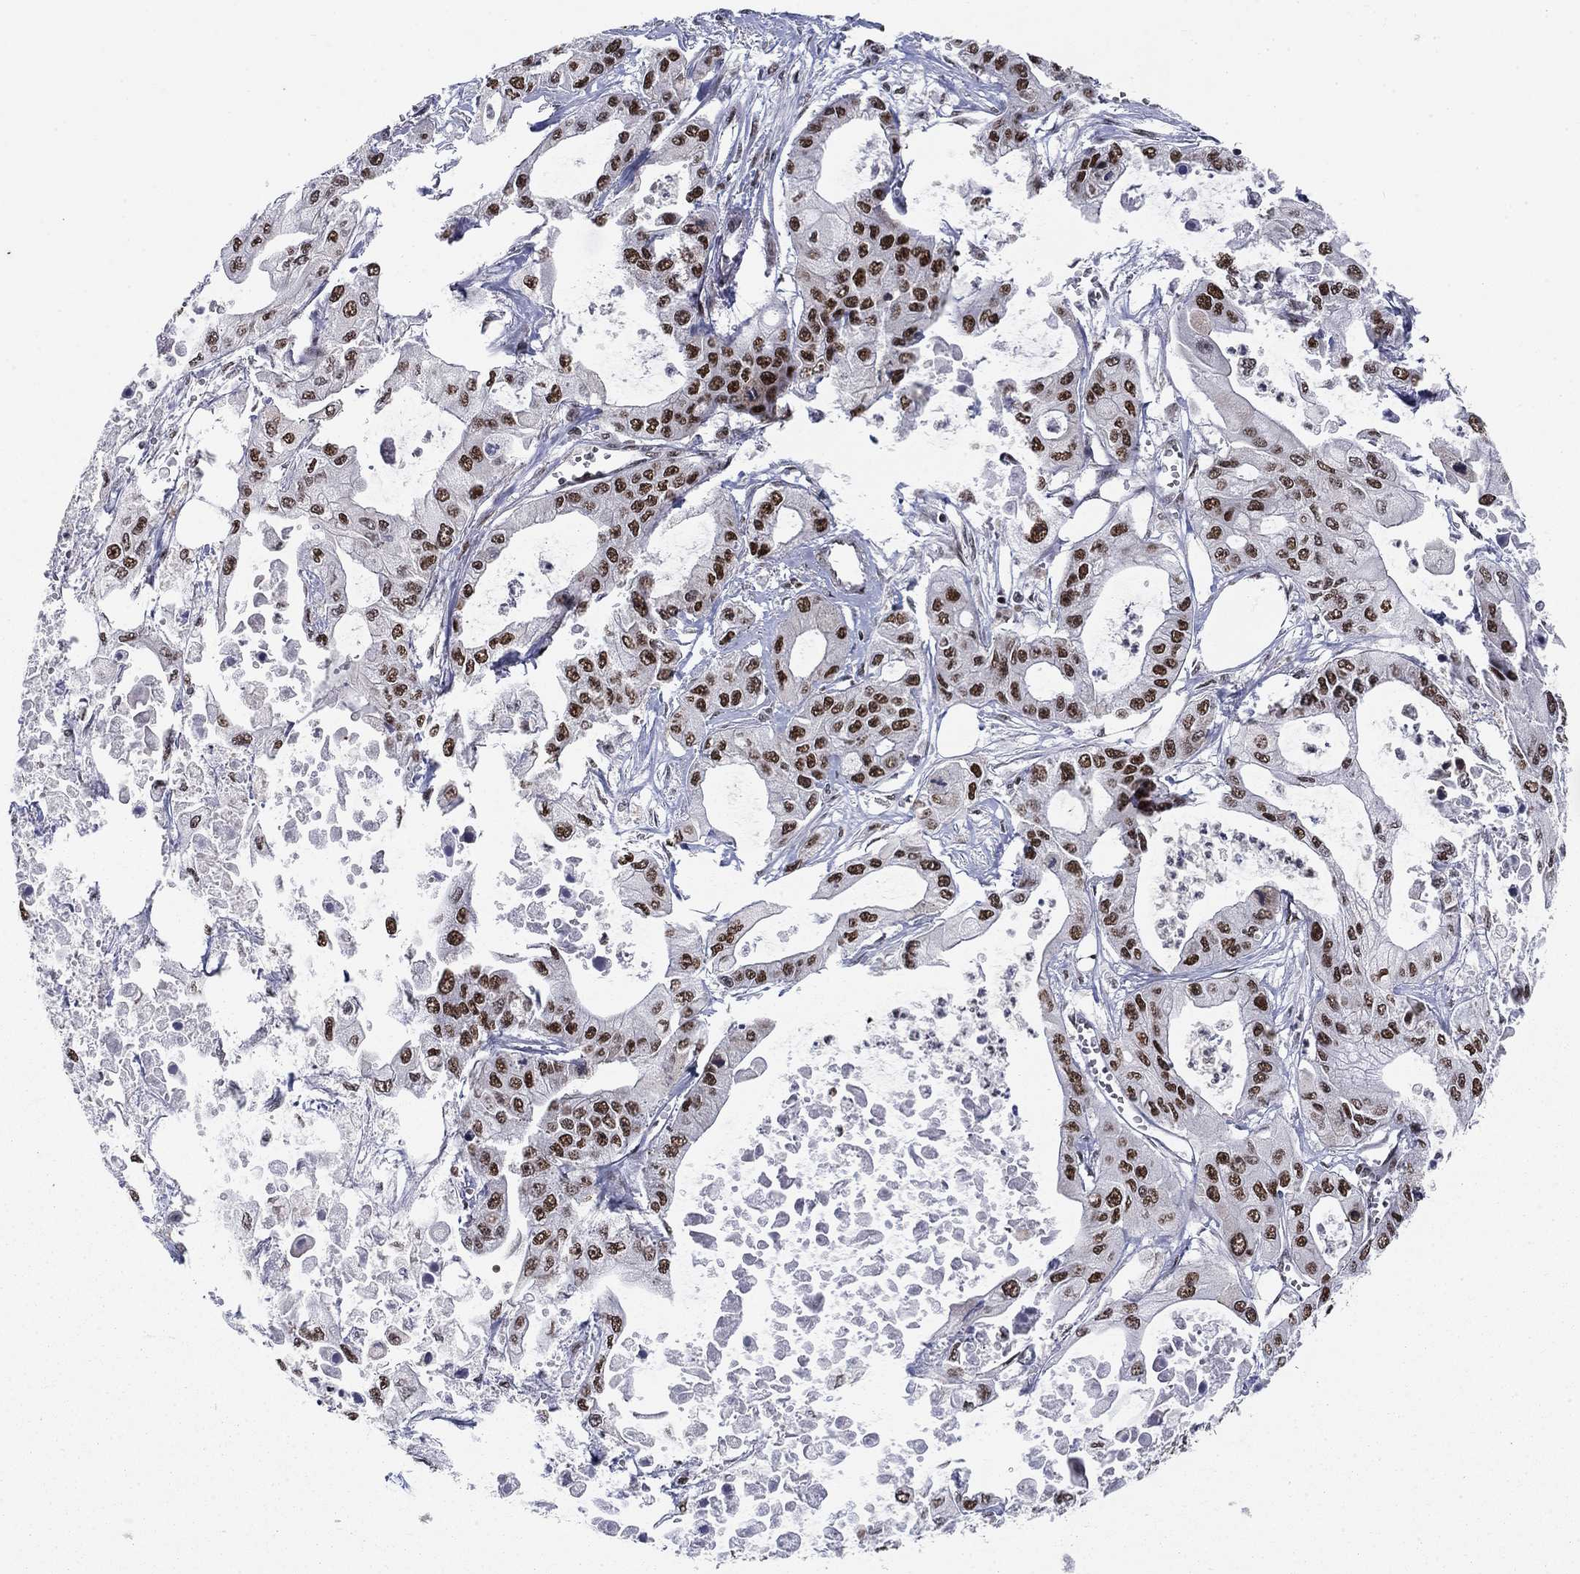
{"staining": {"intensity": "strong", "quantity": "25%-75%", "location": "nuclear"}, "tissue": "pancreatic cancer", "cell_type": "Tumor cells", "image_type": "cancer", "snomed": [{"axis": "morphology", "description": "Adenocarcinoma, NOS"}, {"axis": "topography", "description": "Pancreas"}], "caption": "This is an image of IHC staining of adenocarcinoma (pancreatic), which shows strong expression in the nuclear of tumor cells.", "gene": "RPRD1B", "patient": {"sex": "male", "age": 70}}